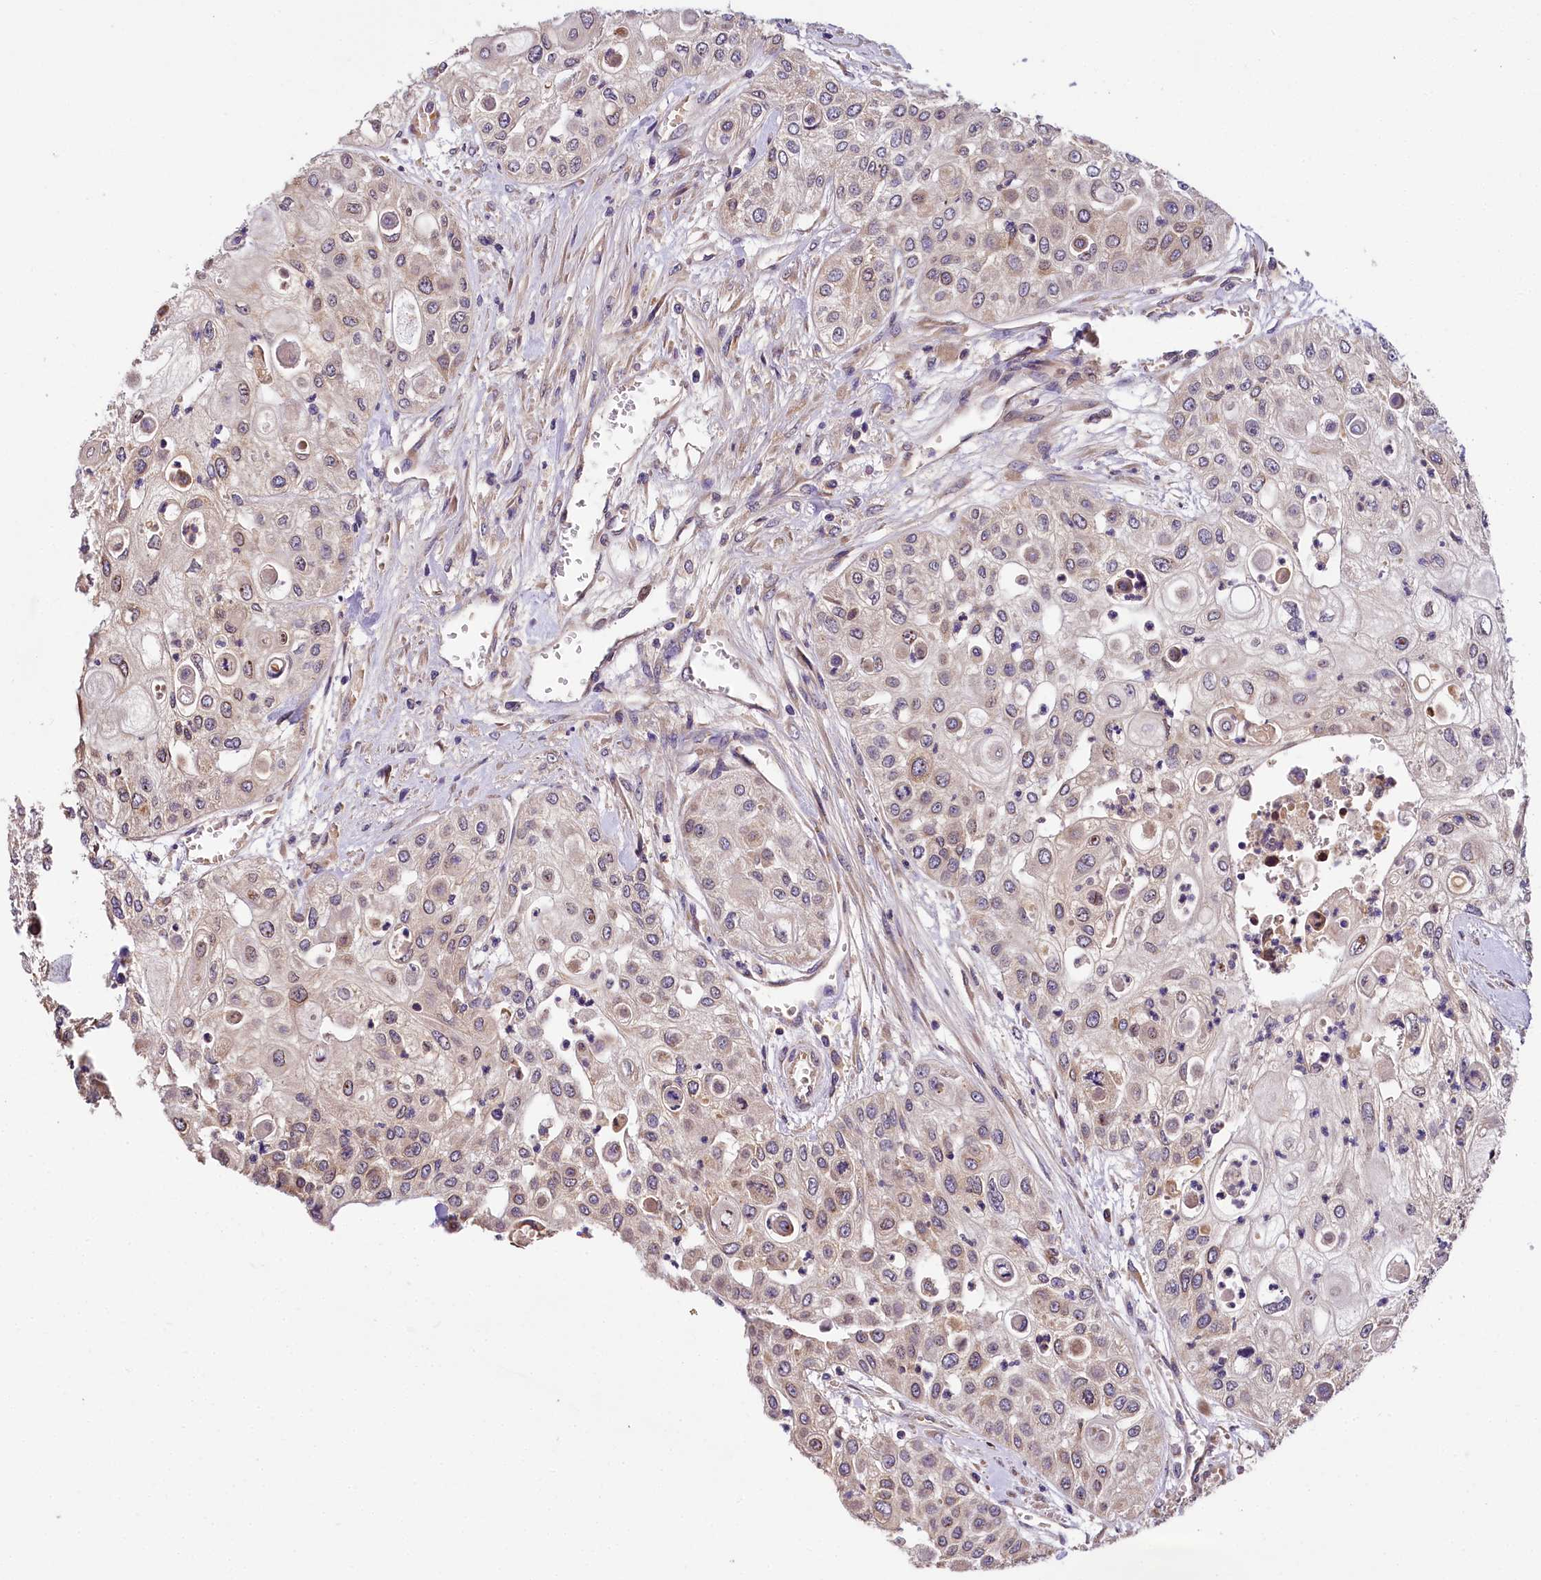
{"staining": {"intensity": "weak", "quantity": "25%-75%", "location": "cytoplasmic/membranous,nuclear"}, "tissue": "urothelial cancer", "cell_type": "Tumor cells", "image_type": "cancer", "snomed": [{"axis": "morphology", "description": "Urothelial carcinoma, High grade"}, {"axis": "topography", "description": "Urinary bladder"}], "caption": "This histopathology image demonstrates urothelial cancer stained with IHC to label a protein in brown. The cytoplasmic/membranous and nuclear of tumor cells show weak positivity for the protein. Nuclei are counter-stained blue.", "gene": "SUPV3L1", "patient": {"sex": "female", "age": 79}}